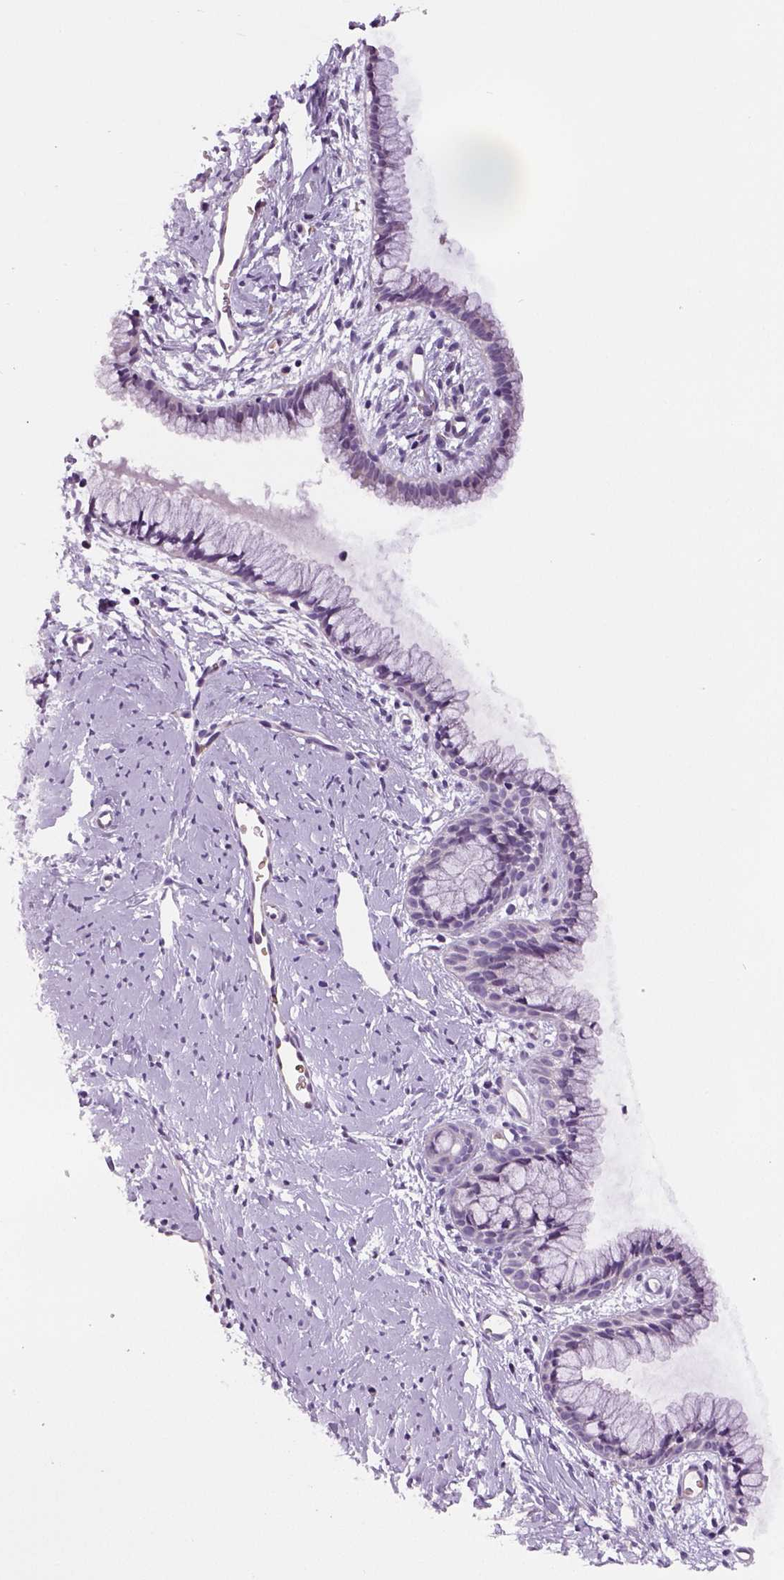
{"staining": {"intensity": "negative", "quantity": "none", "location": "none"}, "tissue": "cervix", "cell_type": "Glandular cells", "image_type": "normal", "snomed": [{"axis": "morphology", "description": "Normal tissue, NOS"}, {"axis": "topography", "description": "Cervix"}], "caption": "This is a histopathology image of IHC staining of normal cervix, which shows no positivity in glandular cells.", "gene": "ENSG00000250349", "patient": {"sex": "female", "age": 40}}